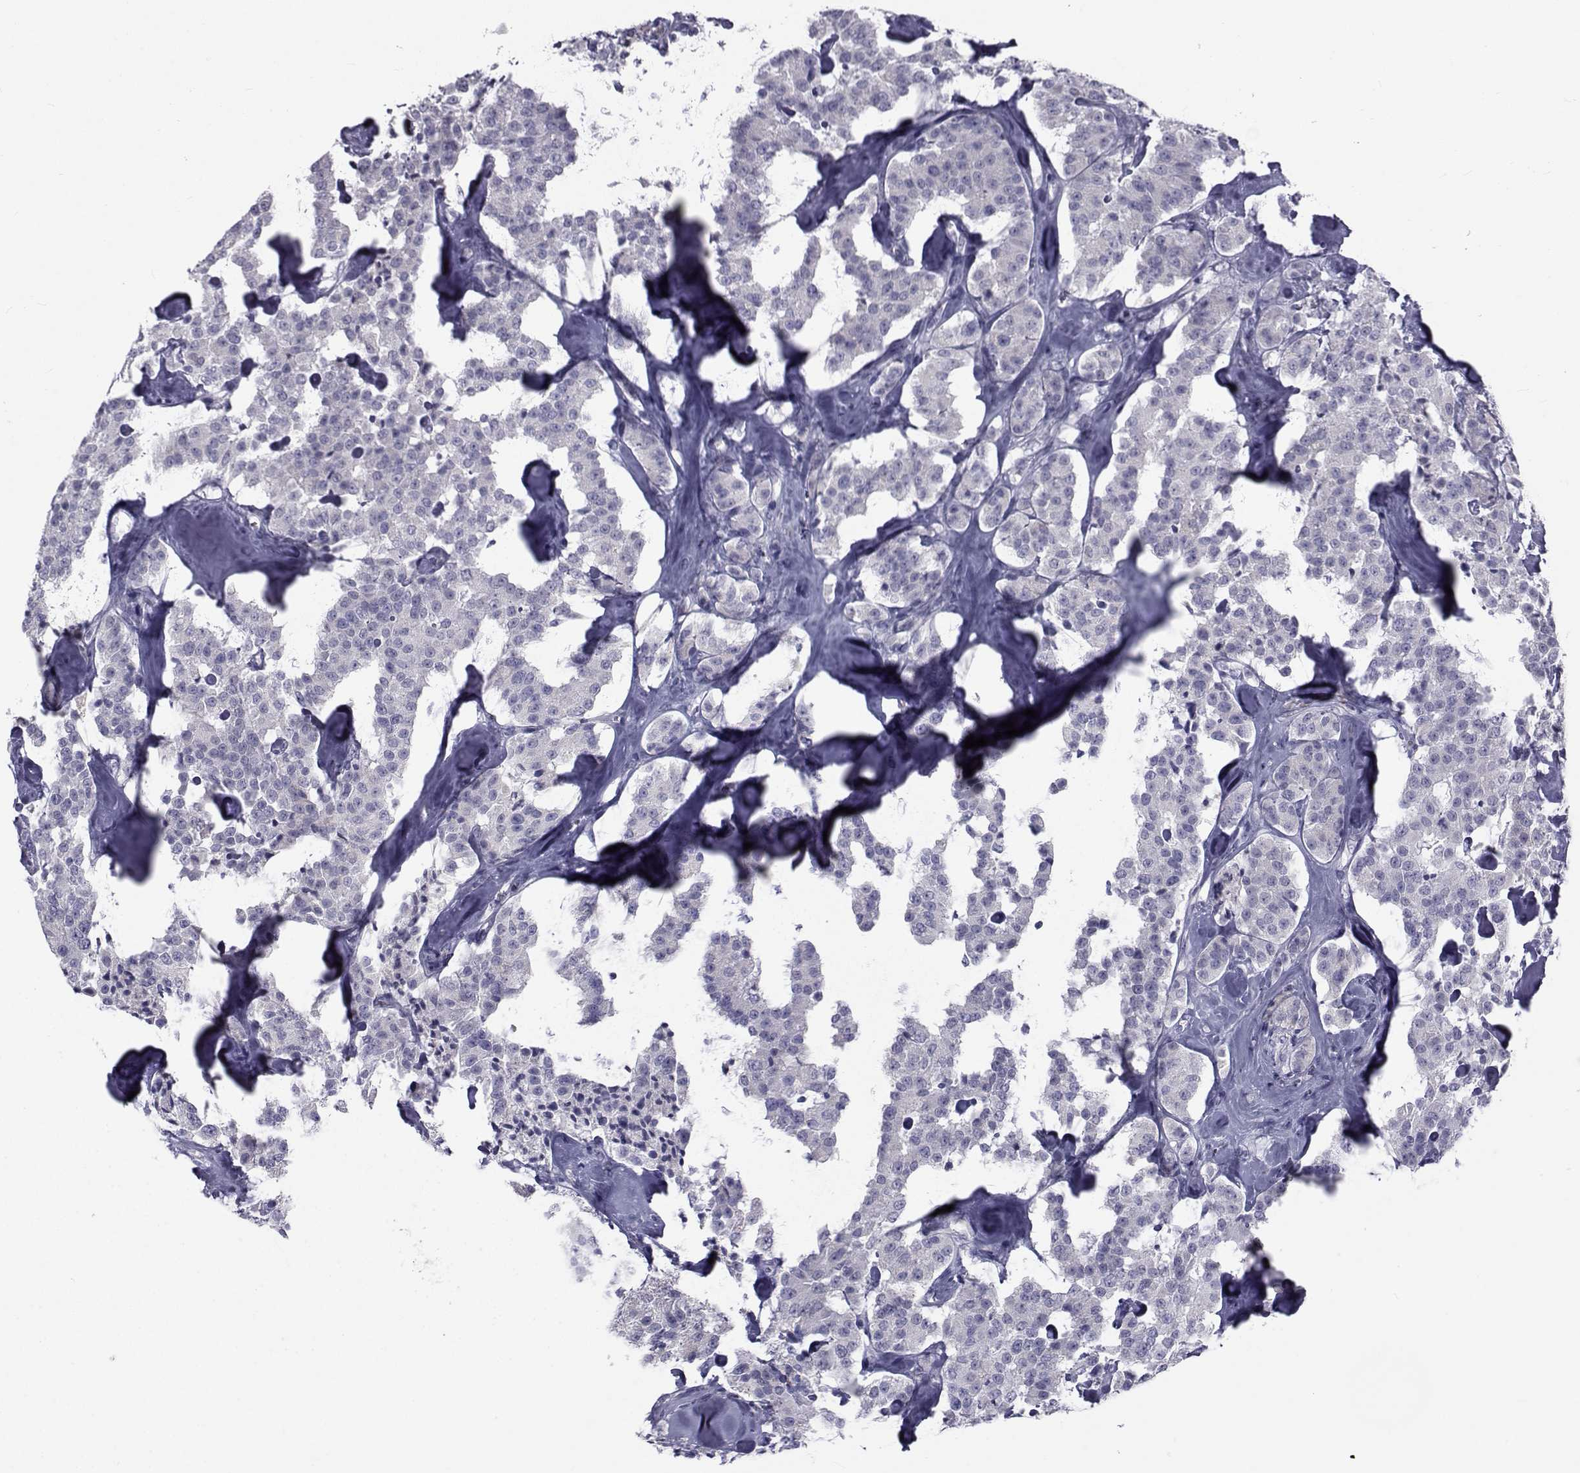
{"staining": {"intensity": "negative", "quantity": "none", "location": "none"}, "tissue": "carcinoid", "cell_type": "Tumor cells", "image_type": "cancer", "snomed": [{"axis": "morphology", "description": "Carcinoid, malignant, NOS"}, {"axis": "topography", "description": "Pancreas"}], "caption": "Tumor cells show no significant protein expression in carcinoid. The staining was performed using DAB to visualize the protein expression in brown, while the nuclei were stained in blue with hematoxylin (Magnification: 20x).", "gene": "FDXR", "patient": {"sex": "male", "age": 41}}